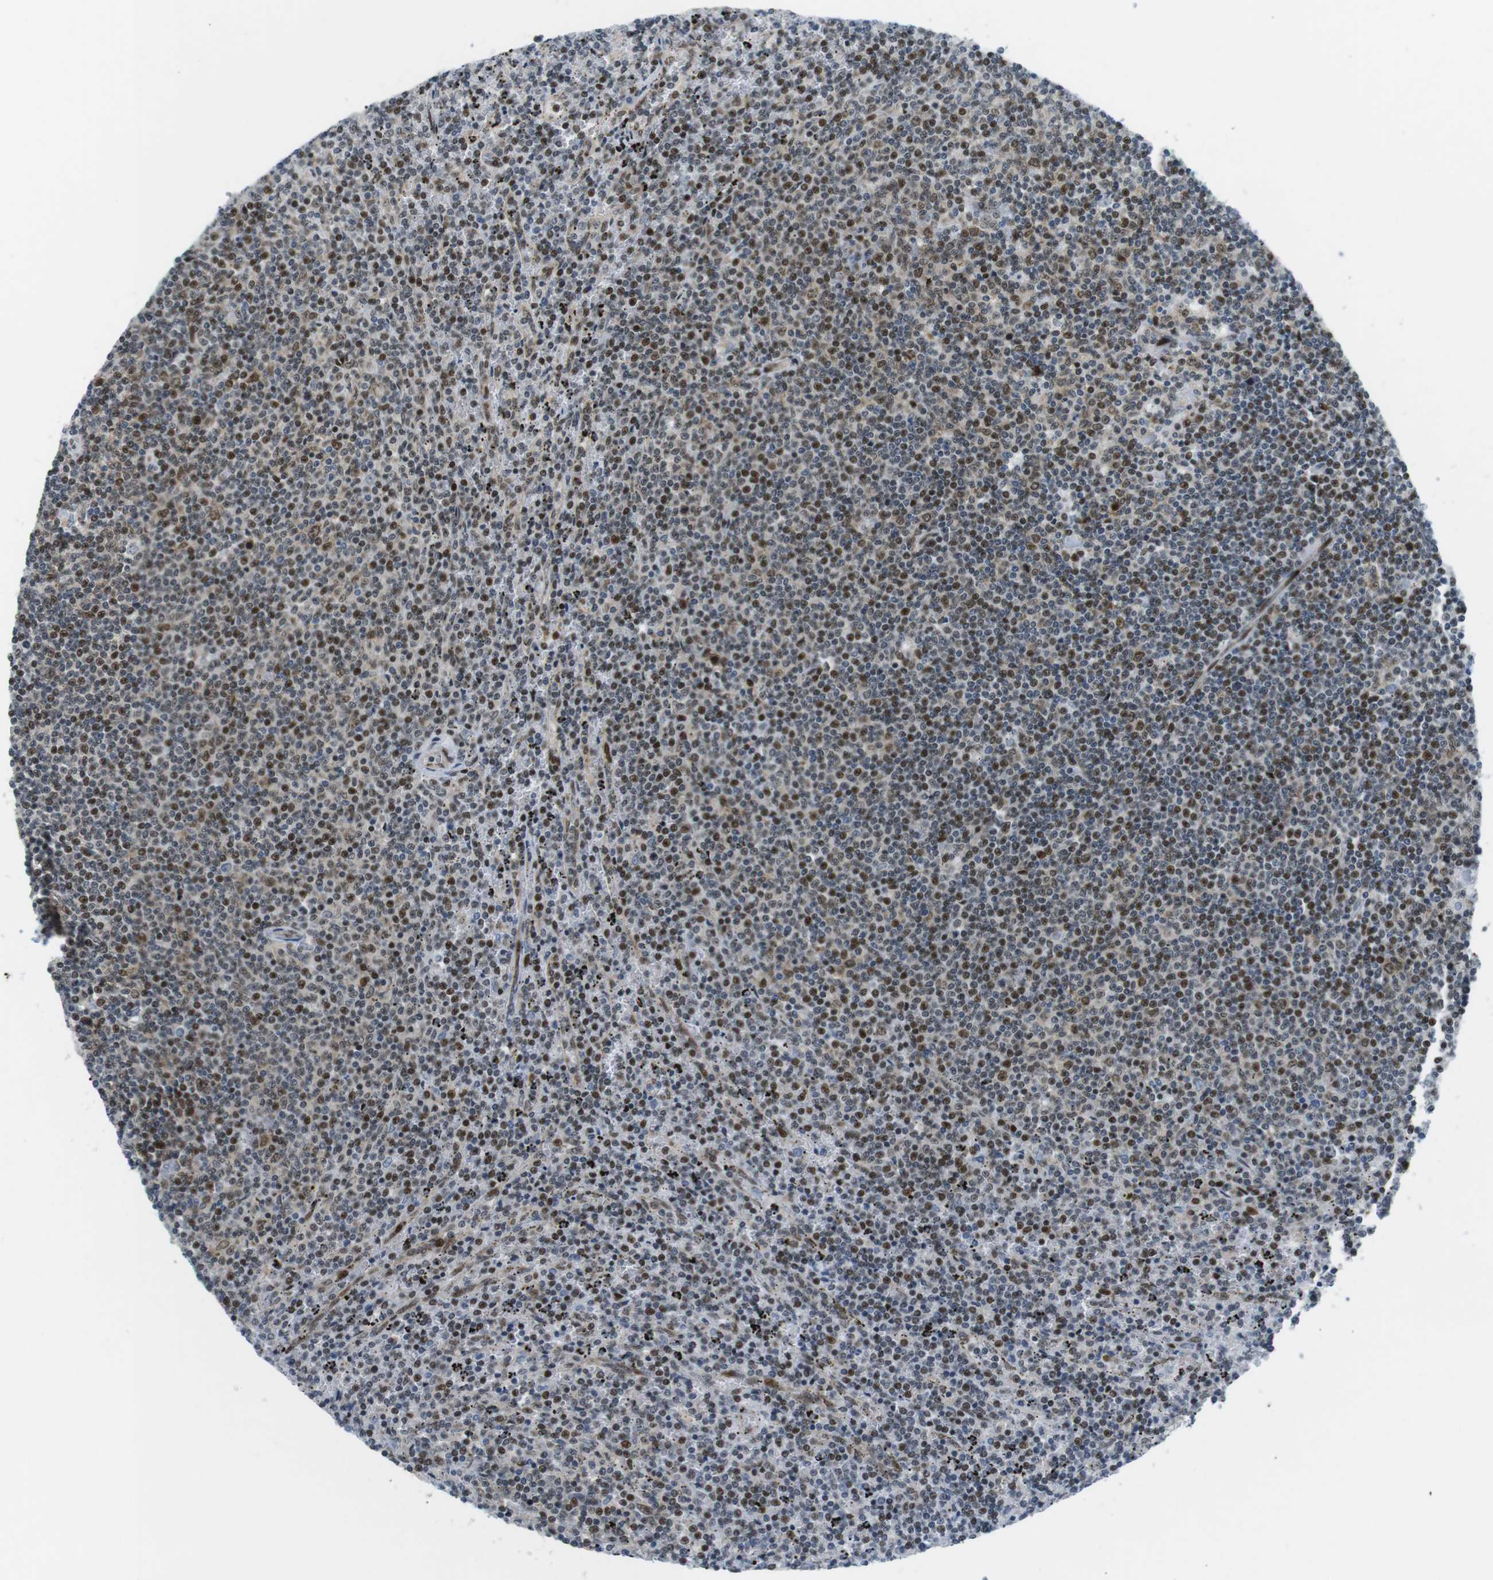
{"staining": {"intensity": "moderate", "quantity": "25%-75%", "location": "cytoplasmic/membranous,nuclear"}, "tissue": "lymphoma", "cell_type": "Tumor cells", "image_type": "cancer", "snomed": [{"axis": "morphology", "description": "Malignant lymphoma, non-Hodgkin's type, Low grade"}, {"axis": "topography", "description": "Spleen"}], "caption": "Lymphoma was stained to show a protein in brown. There is medium levels of moderate cytoplasmic/membranous and nuclear positivity in approximately 25%-75% of tumor cells. The staining was performed using DAB (3,3'-diaminobenzidine), with brown indicating positive protein expression. Nuclei are stained blue with hematoxylin.", "gene": "CDC27", "patient": {"sex": "female", "age": 50}}